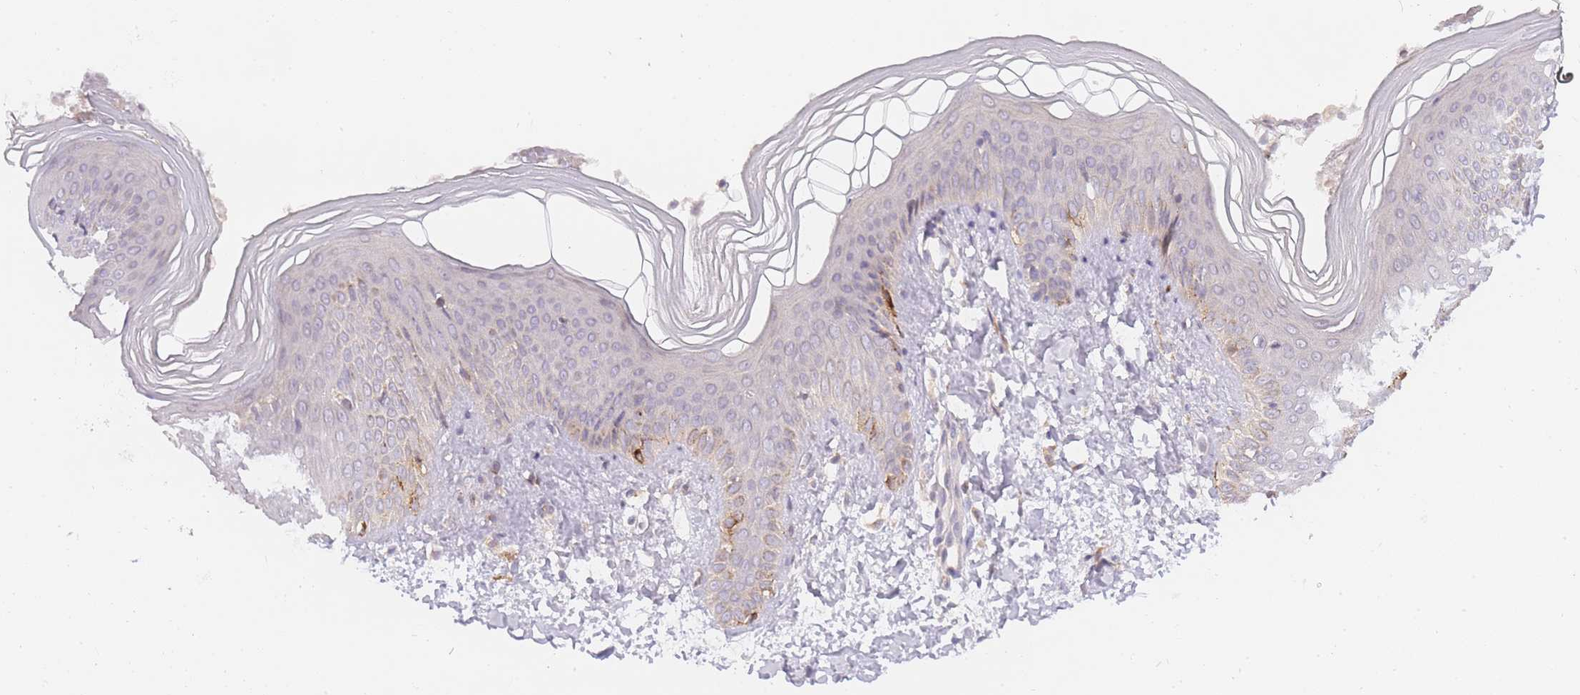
{"staining": {"intensity": "negative", "quantity": "none", "location": "none"}, "tissue": "skin", "cell_type": "Epidermal cells", "image_type": "normal", "snomed": [{"axis": "morphology", "description": "Normal tissue, NOS"}, {"axis": "topography", "description": "Anal"}], "caption": "The IHC image has no significant staining in epidermal cells of skin. The staining is performed using DAB brown chromogen with nuclei counter-stained in using hematoxylin.", "gene": "ZNF577", "patient": {"sex": "female", "age": 40}}